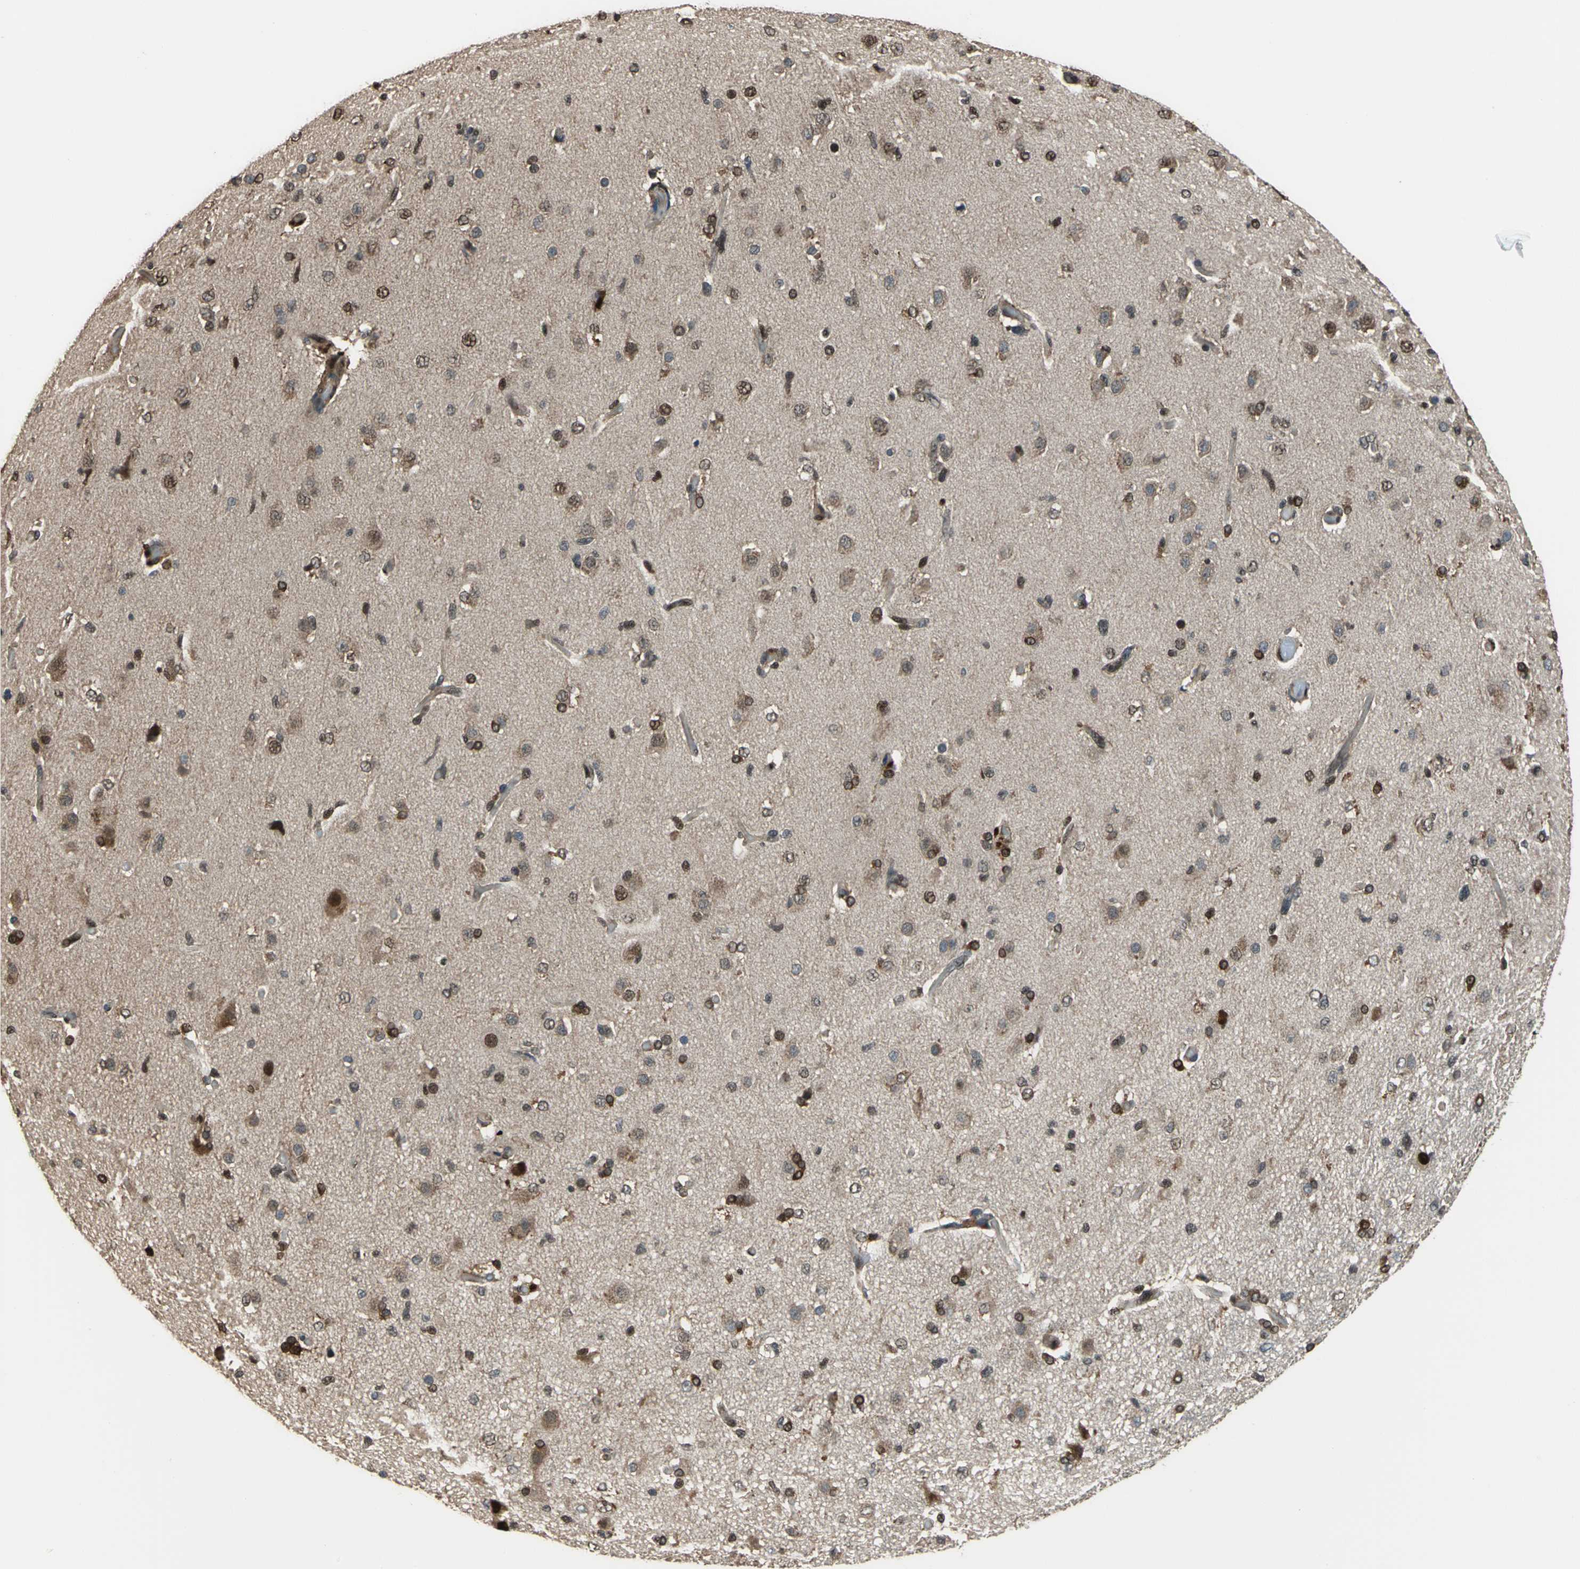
{"staining": {"intensity": "moderate", "quantity": ">75%", "location": "nuclear"}, "tissue": "glioma", "cell_type": "Tumor cells", "image_type": "cancer", "snomed": [{"axis": "morphology", "description": "Glioma, malignant, High grade"}, {"axis": "topography", "description": "Brain"}], "caption": "Malignant high-grade glioma stained with a protein marker reveals moderate staining in tumor cells.", "gene": "MIS18BP1", "patient": {"sex": "male", "age": 33}}